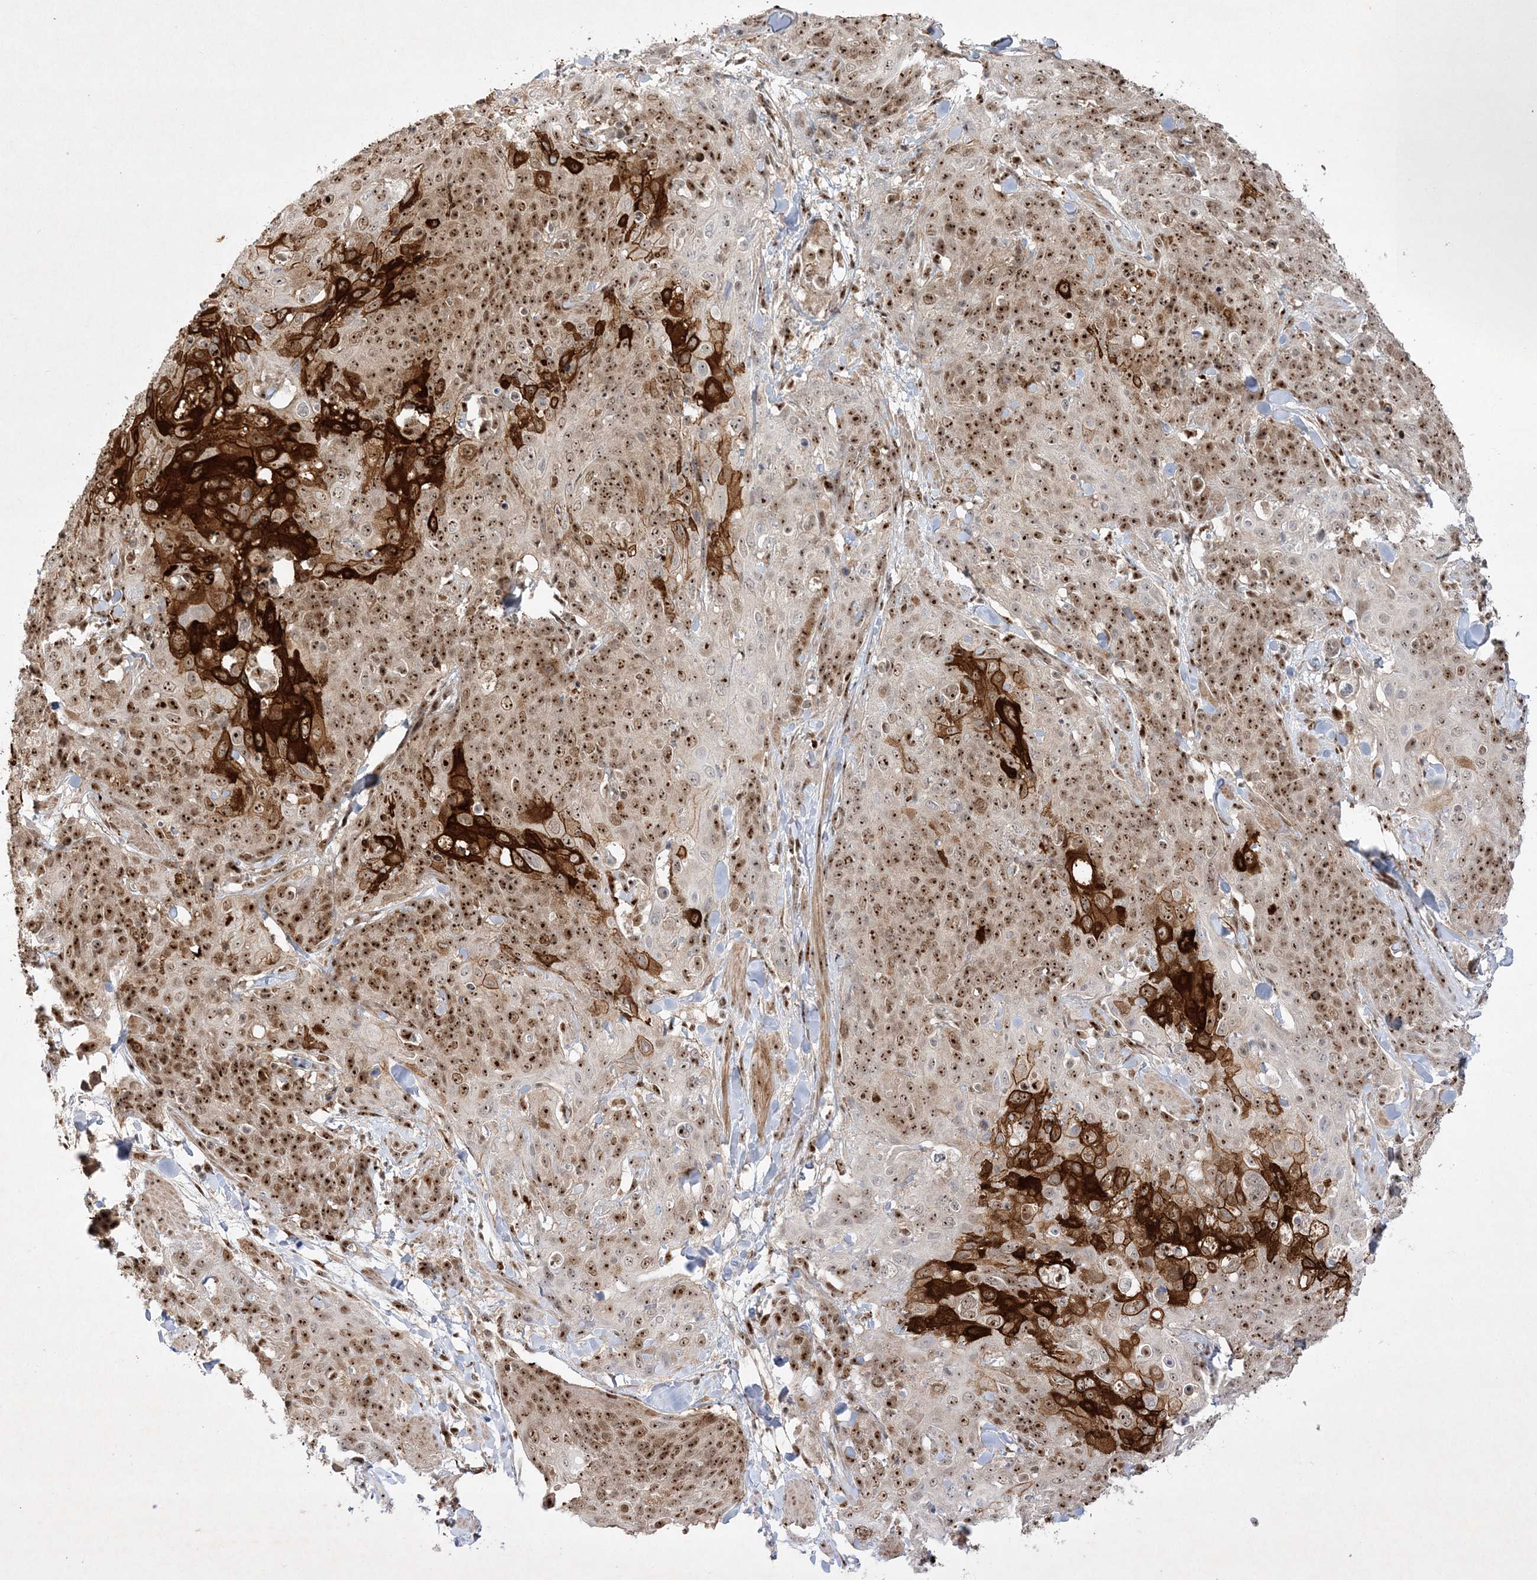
{"staining": {"intensity": "strong", "quantity": ">75%", "location": "cytoplasmic/membranous,nuclear"}, "tissue": "skin cancer", "cell_type": "Tumor cells", "image_type": "cancer", "snomed": [{"axis": "morphology", "description": "Squamous cell carcinoma, NOS"}, {"axis": "topography", "description": "Skin"}, {"axis": "topography", "description": "Vulva"}], "caption": "Squamous cell carcinoma (skin) stained with a protein marker shows strong staining in tumor cells.", "gene": "NPM3", "patient": {"sex": "female", "age": 85}}